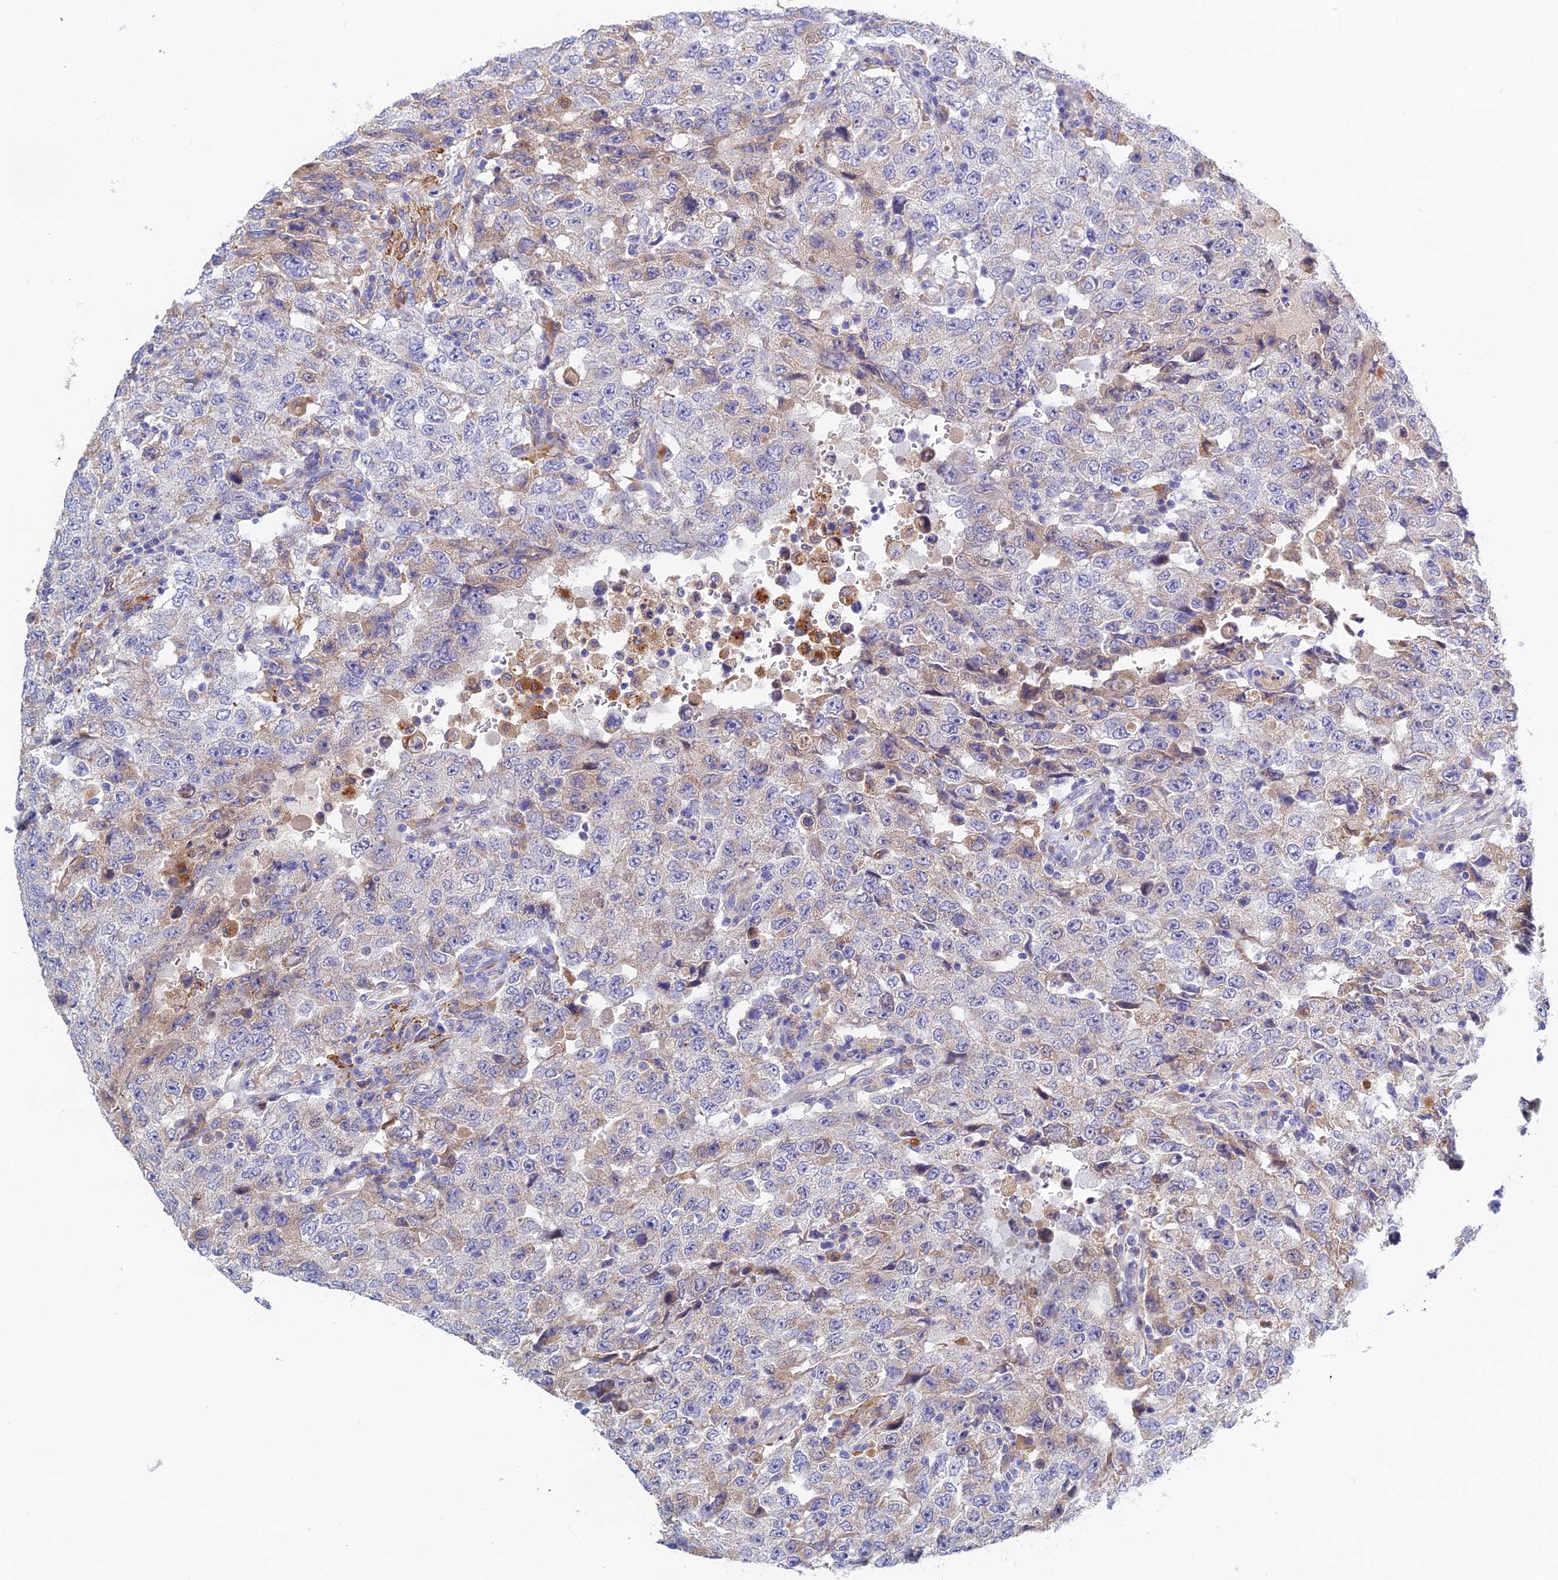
{"staining": {"intensity": "weak", "quantity": "<25%", "location": "cytoplasmic/membranous"}, "tissue": "testis cancer", "cell_type": "Tumor cells", "image_type": "cancer", "snomed": [{"axis": "morphology", "description": "Carcinoma, Embryonal, NOS"}, {"axis": "topography", "description": "Testis"}], "caption": "Human testis cancer (embryonal carcinoma) stained for a protein using IHC reveals no staining in tumor cells.", "gene": "RPGRIP1L", "patient": {"sex": "male", "age": 26}}